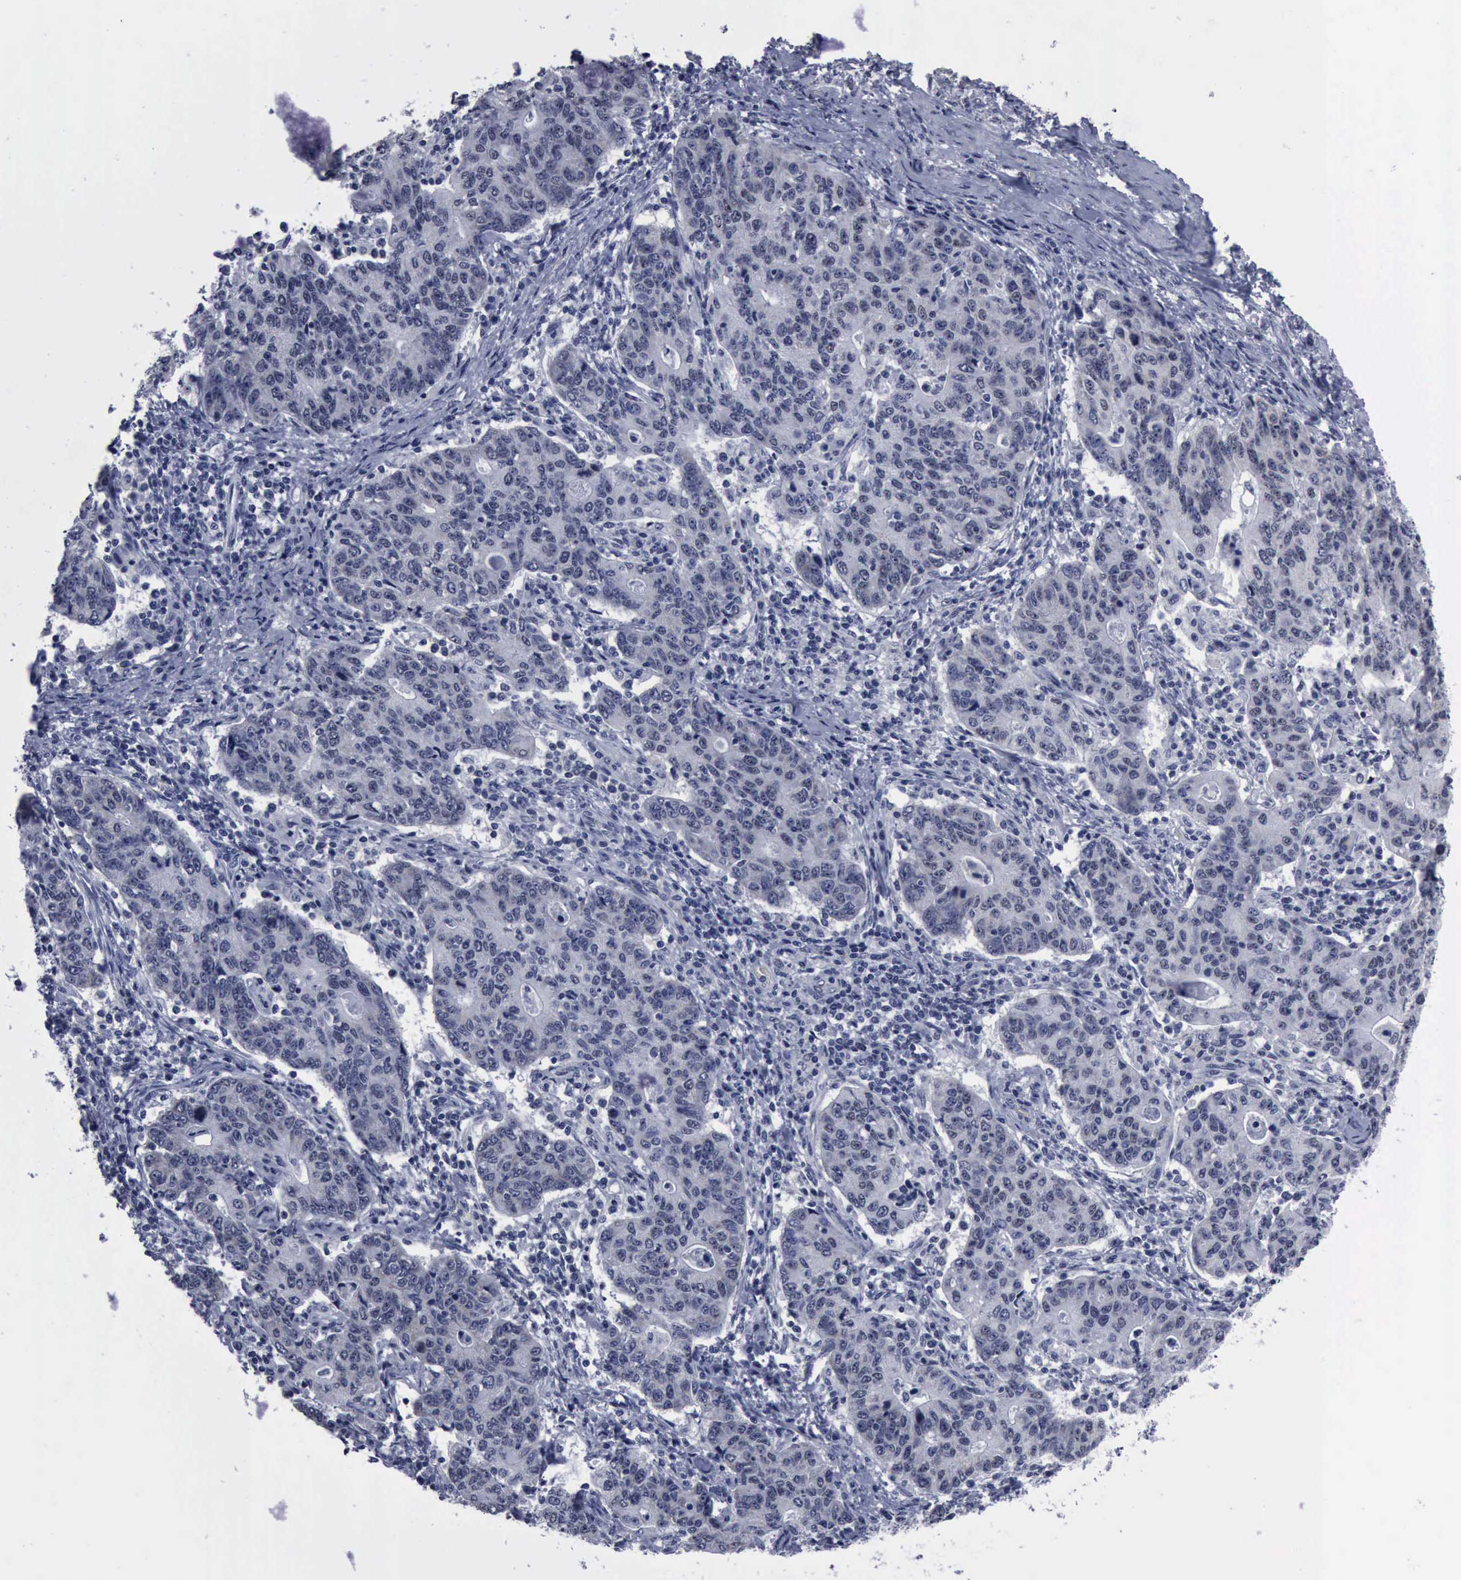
{"staining": {"intensity": "negative", "quantity": "none", "location": "none"}, "tissue": "stomach cancer", "cell_type": "Tumor cells", "image_type": "cancer", "snomed": [{"axis": "morphology", "description": "Adenocarcinoma, NOS"}, {"axis": "topography", "description": "Esophagus"}, {"axis": "topography", "description": "Stomach"}], "caption": "Stomach cancer was stained to show a protein in brown. There is no significant positivity in tumor cells.", "gene": "BRD1", "patient": {"sex": "male", "age": 74}}